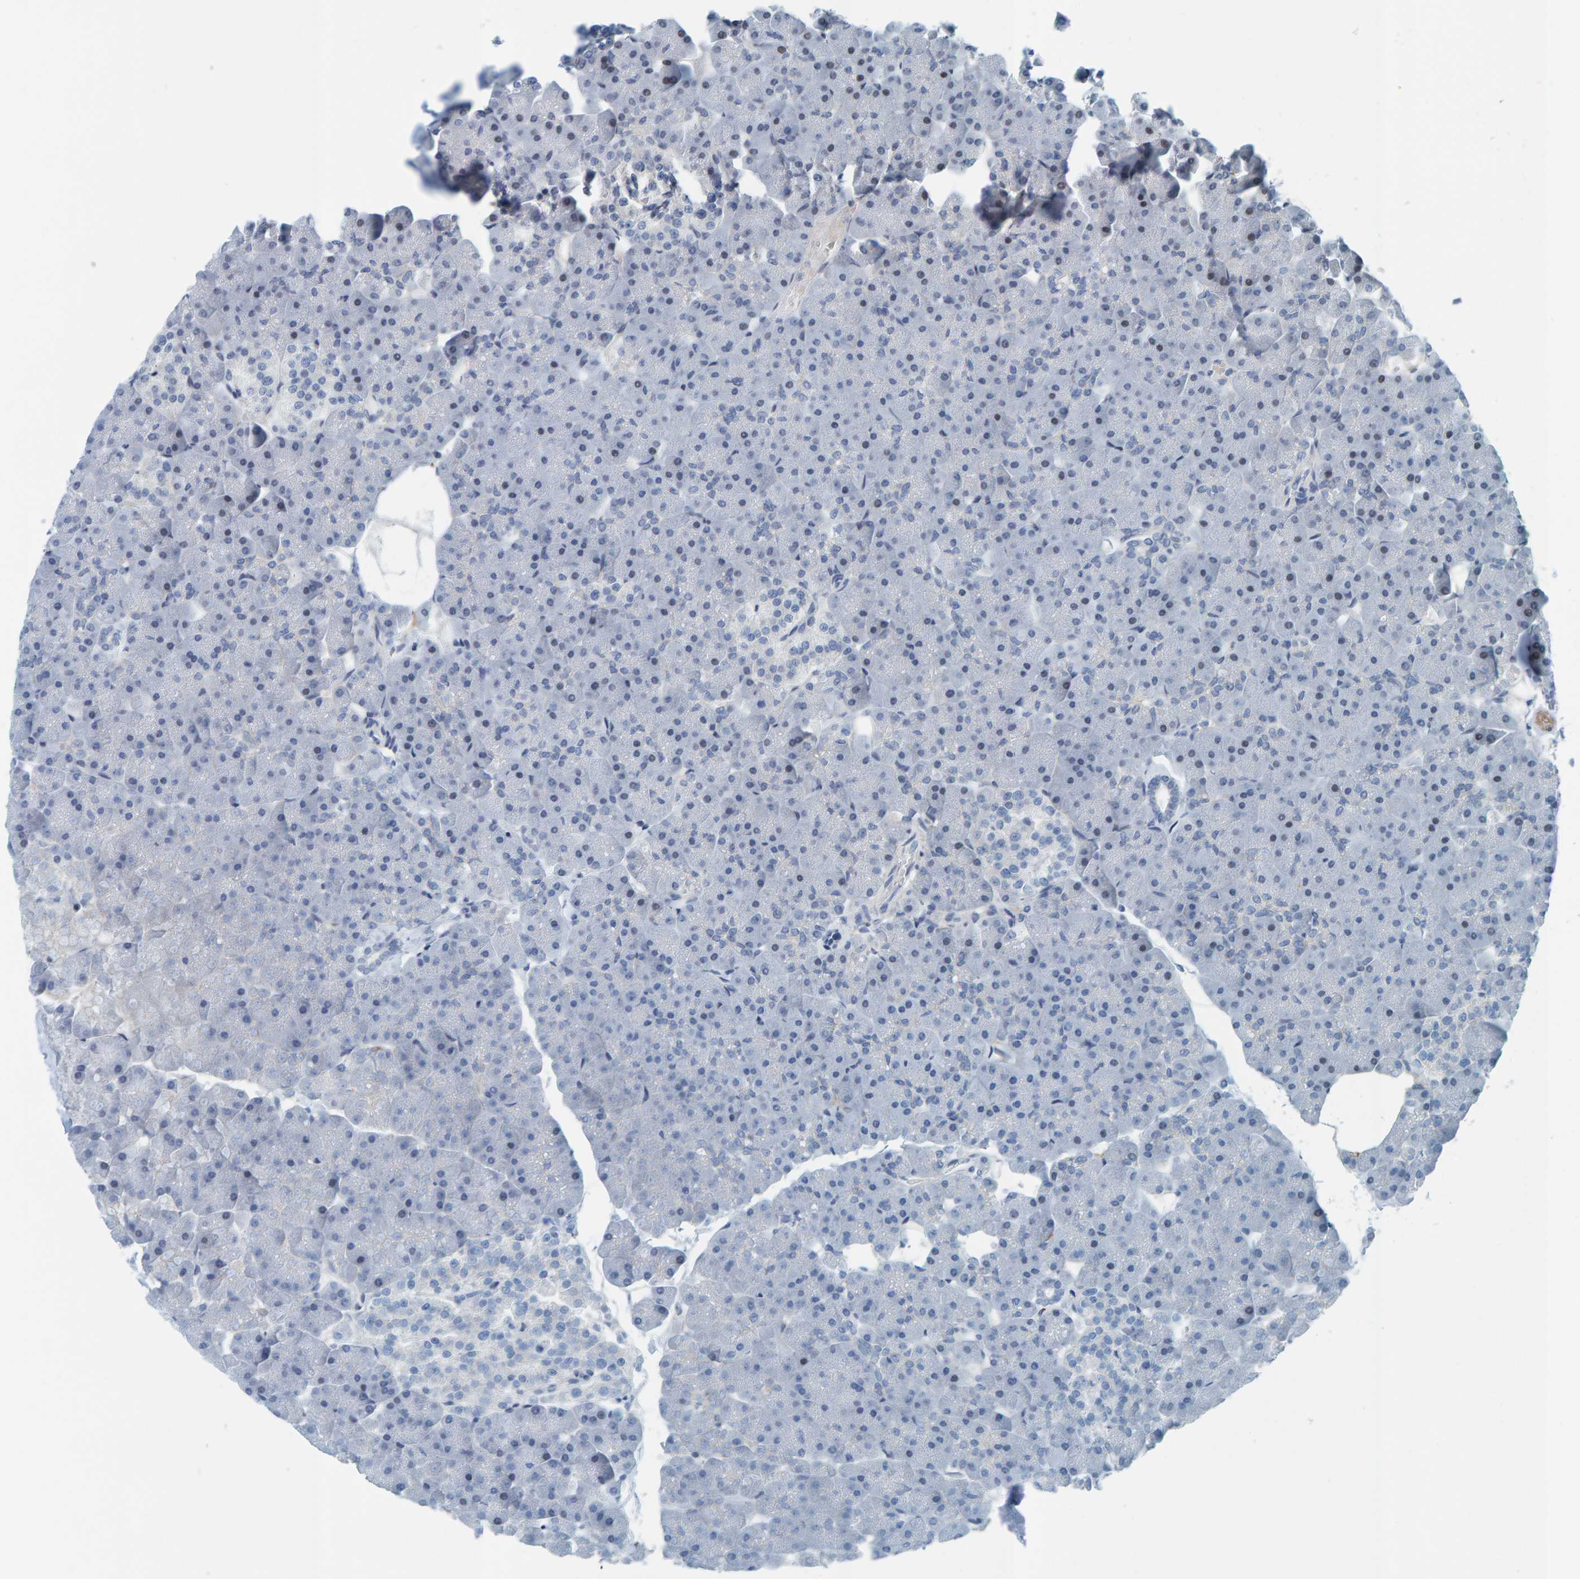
{"staining": {"intensity": "negative", "quantity": "none", "location": "none"}, "tissue": "pancreas", "cell_type": "Exocrine glandular cells", "image_type": "normal", "snomed": [{"axis": "morphology", "description": "Normal tissue, NOS"}, {"axis": "topography", "description": "Pancreas"}], "caption": "The micrograph displays no staining of exocrine glandular cells in normal pancreas. (Brightfield microscopy of DAB IHC at high magnification).", "gene": "CNP", "patient": {"sex": "male", "age": 35}}